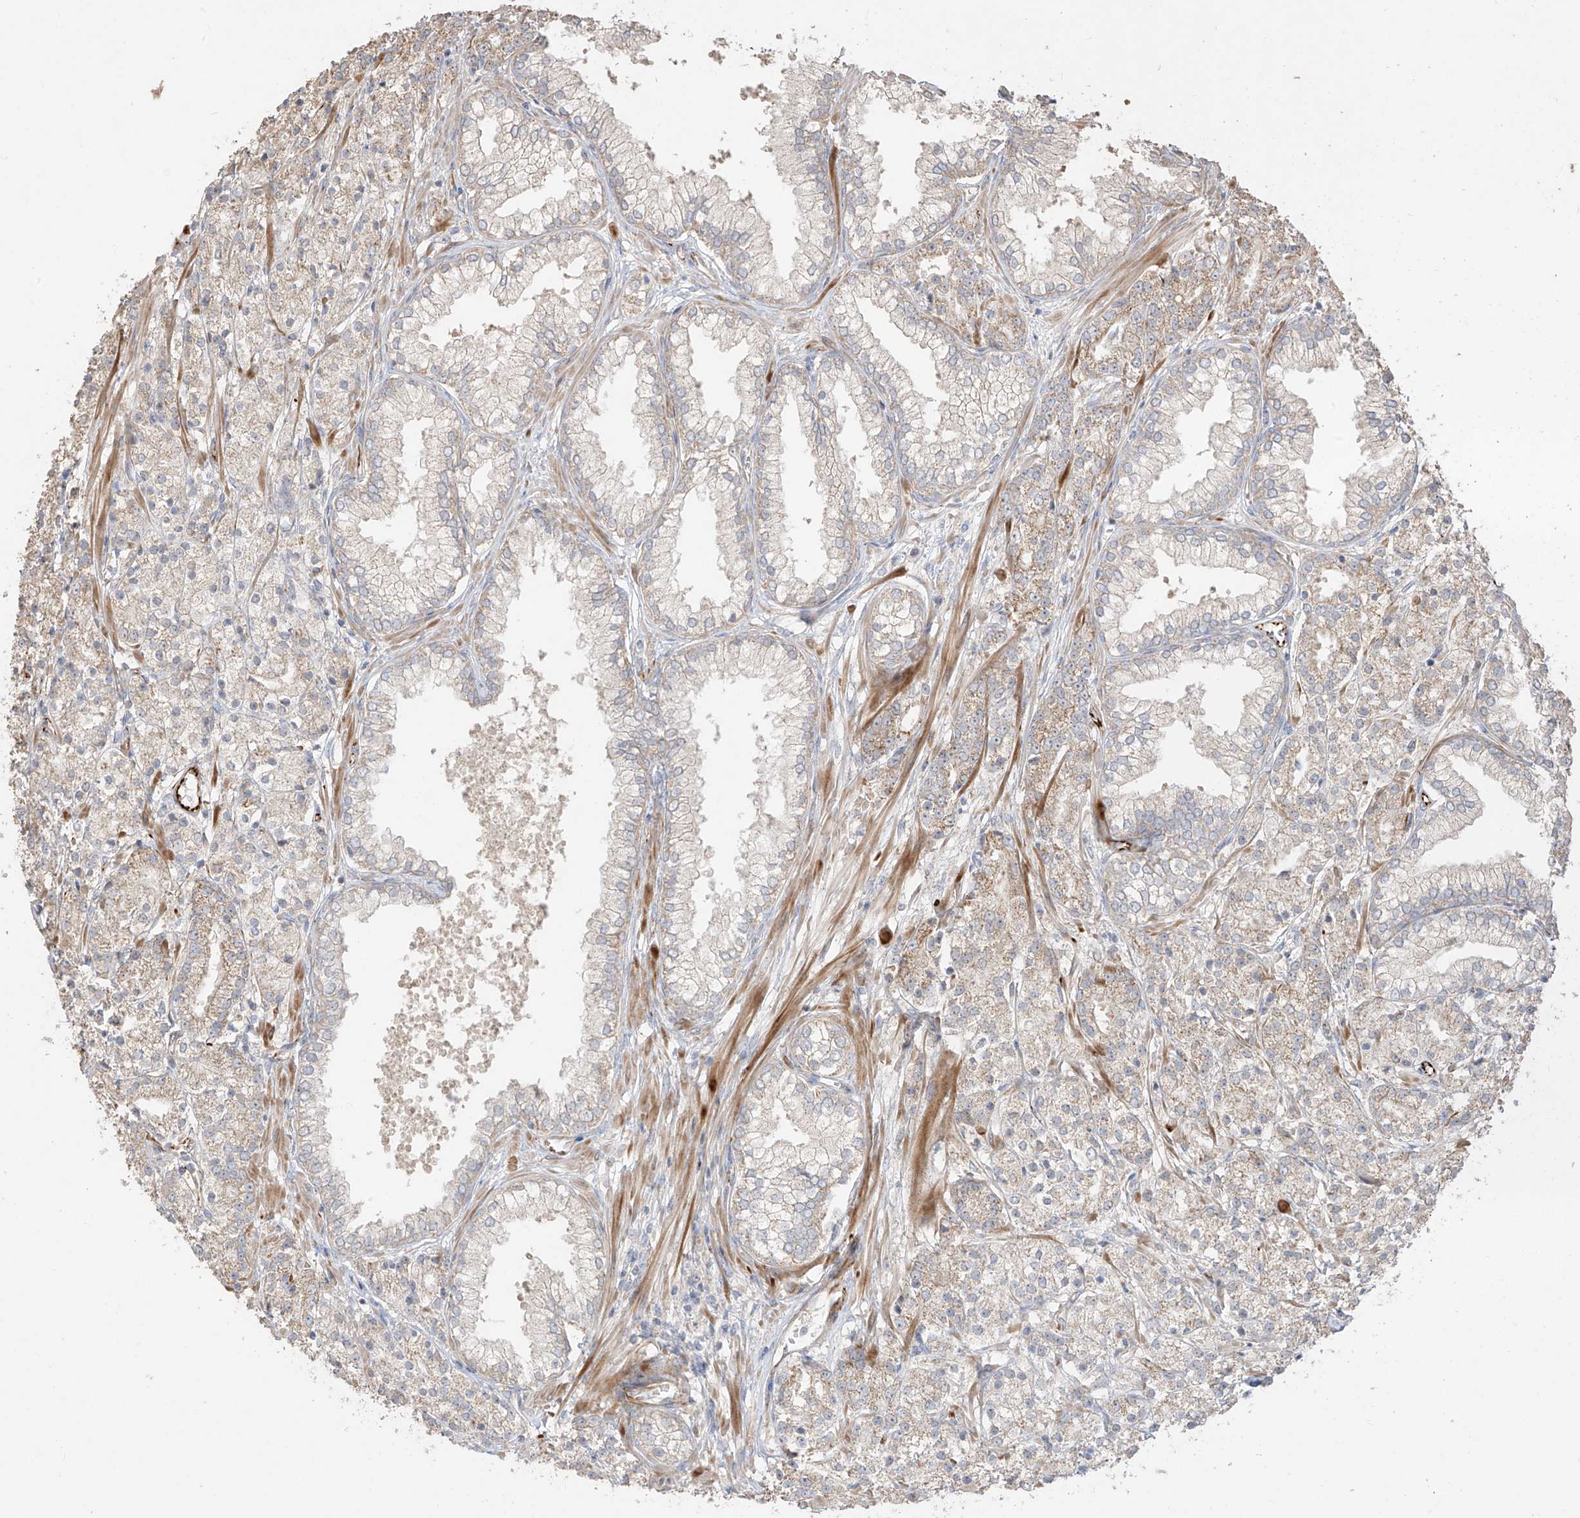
{"staining": {"intensity": "moderate", "quantity": "<25%", "location": "cytoplasmic/membranous"}, "tissue": "prostate cancer", "cell_type": "Tumor cells", "image_type": "cancer", "snomed": [{"axis": "morphology", "description": "Adenocarcinoma, High grade"}, {"axis": "topography", "description": "Prostate"}], "caption": "Protein staining of high-grade adenocarcinoma (prostate) tissue demonstrates moderate cytoplasmic/membranous expression in approximately <25% of tumor cells.", "gene": "DCDC2", "patient": {"sex": "male", "age": 69}}